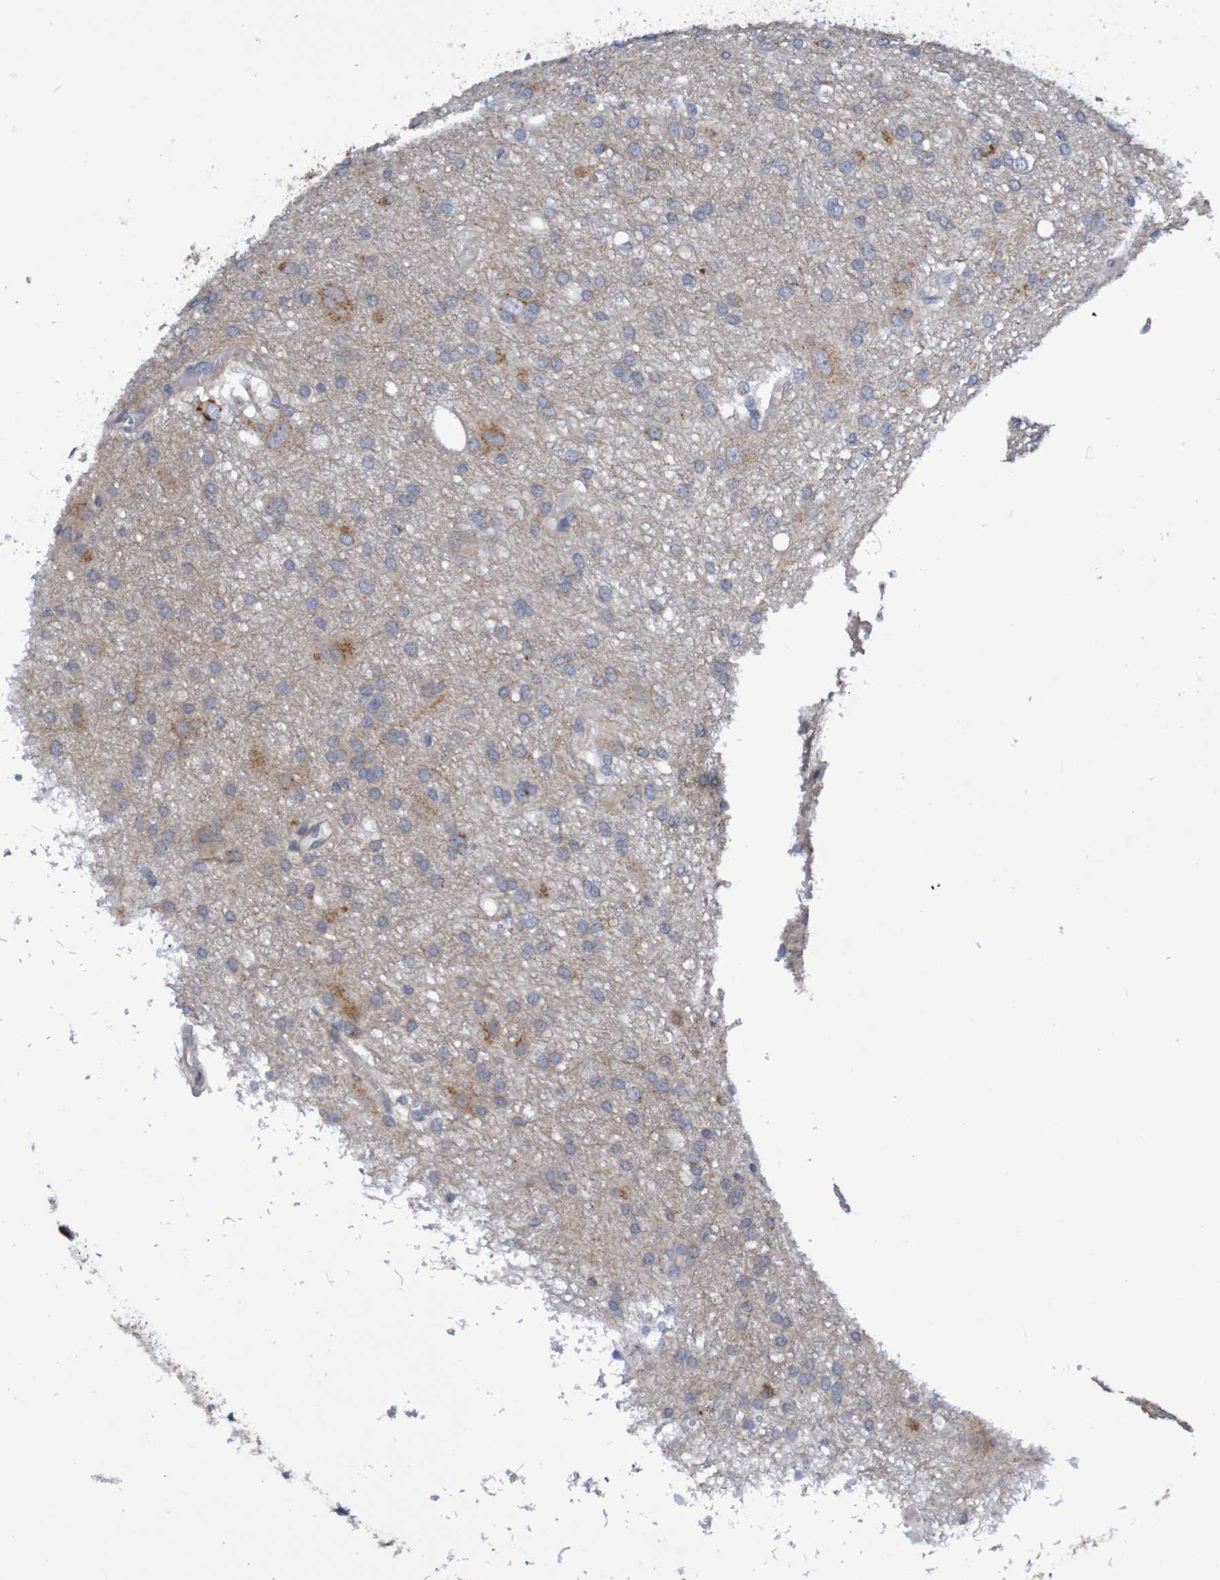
{"staining": {"intensity": "moderate", "quantity": "25%-75%", "location": "cytoplasmic/membranous"}, "tissue": "glioma", "cell_type": "Tumor cells", "image_type": "cancer", "snomed": [{"axis": "morphology", "description": "Glioma, malignant, High grade"}, {"axis": "topography", "description": "Brain"}], "caption": "This micrograph demonstrates IHC staining of malignant high-grade glioma, with medium moderate cytoplasmic/membranous staining in approximately 25%-75% of tumor cells.", "gene": "LMBRD2", "patient": {"sex": "female", "age": 59}}